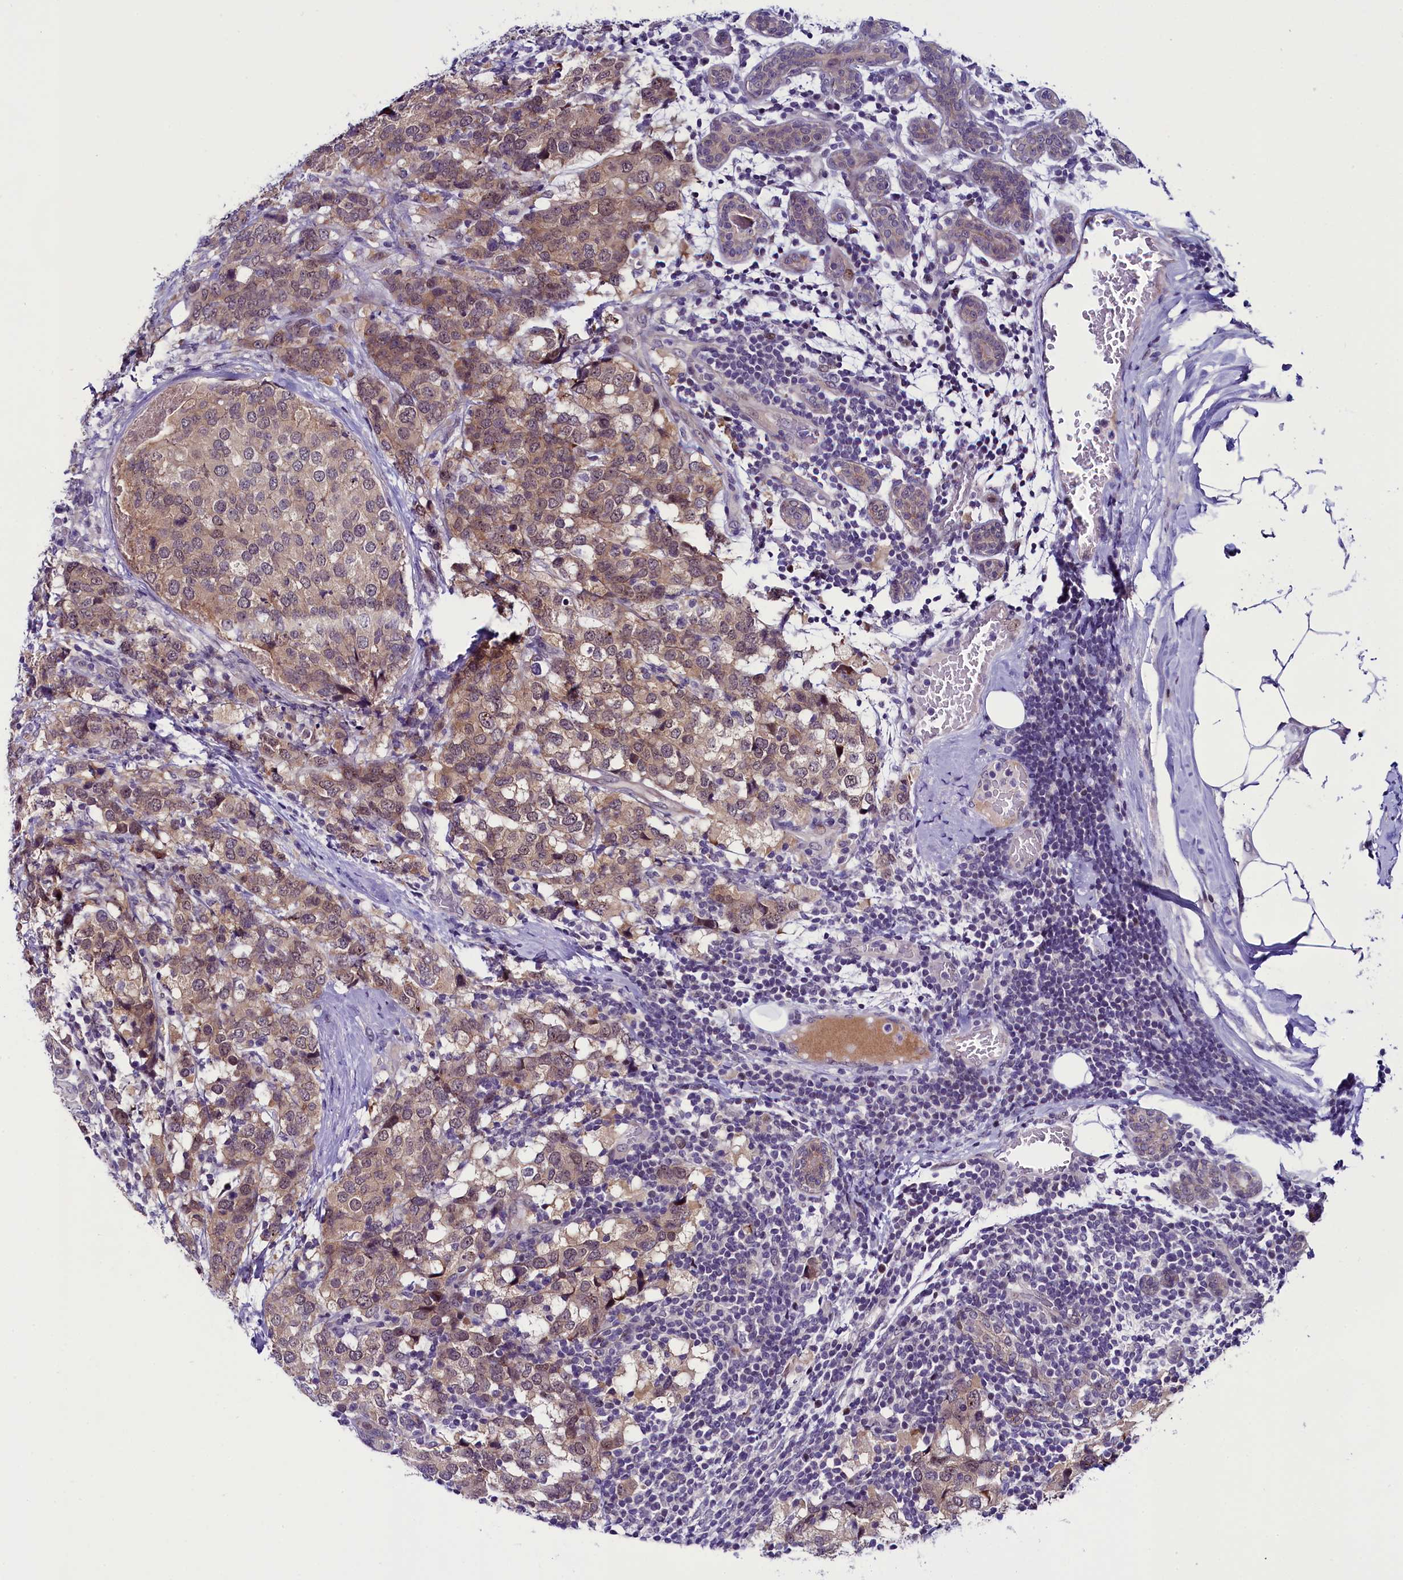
{"staining": {"intensity": "weak", "quantity": ">75%", "location": "cytoplasmic/membranous"}, "tissue": "breast cancer", "cell_type": "Tumor cells", "image_type": "cancer", "snomed": [{"axis": "morphology", "description": "Lobular carcinoma"}, {"axis": "topography", "description": "Breast"}], "caption": "Brown immunohistochemical staining in human breast cancer (lobular carcinoma) reveals weak cytoplasmic/membranous expression in approximately >75% of tumor cells.", "gene": "CCDC106", "patient": {"sex": "female", "age": 59}}